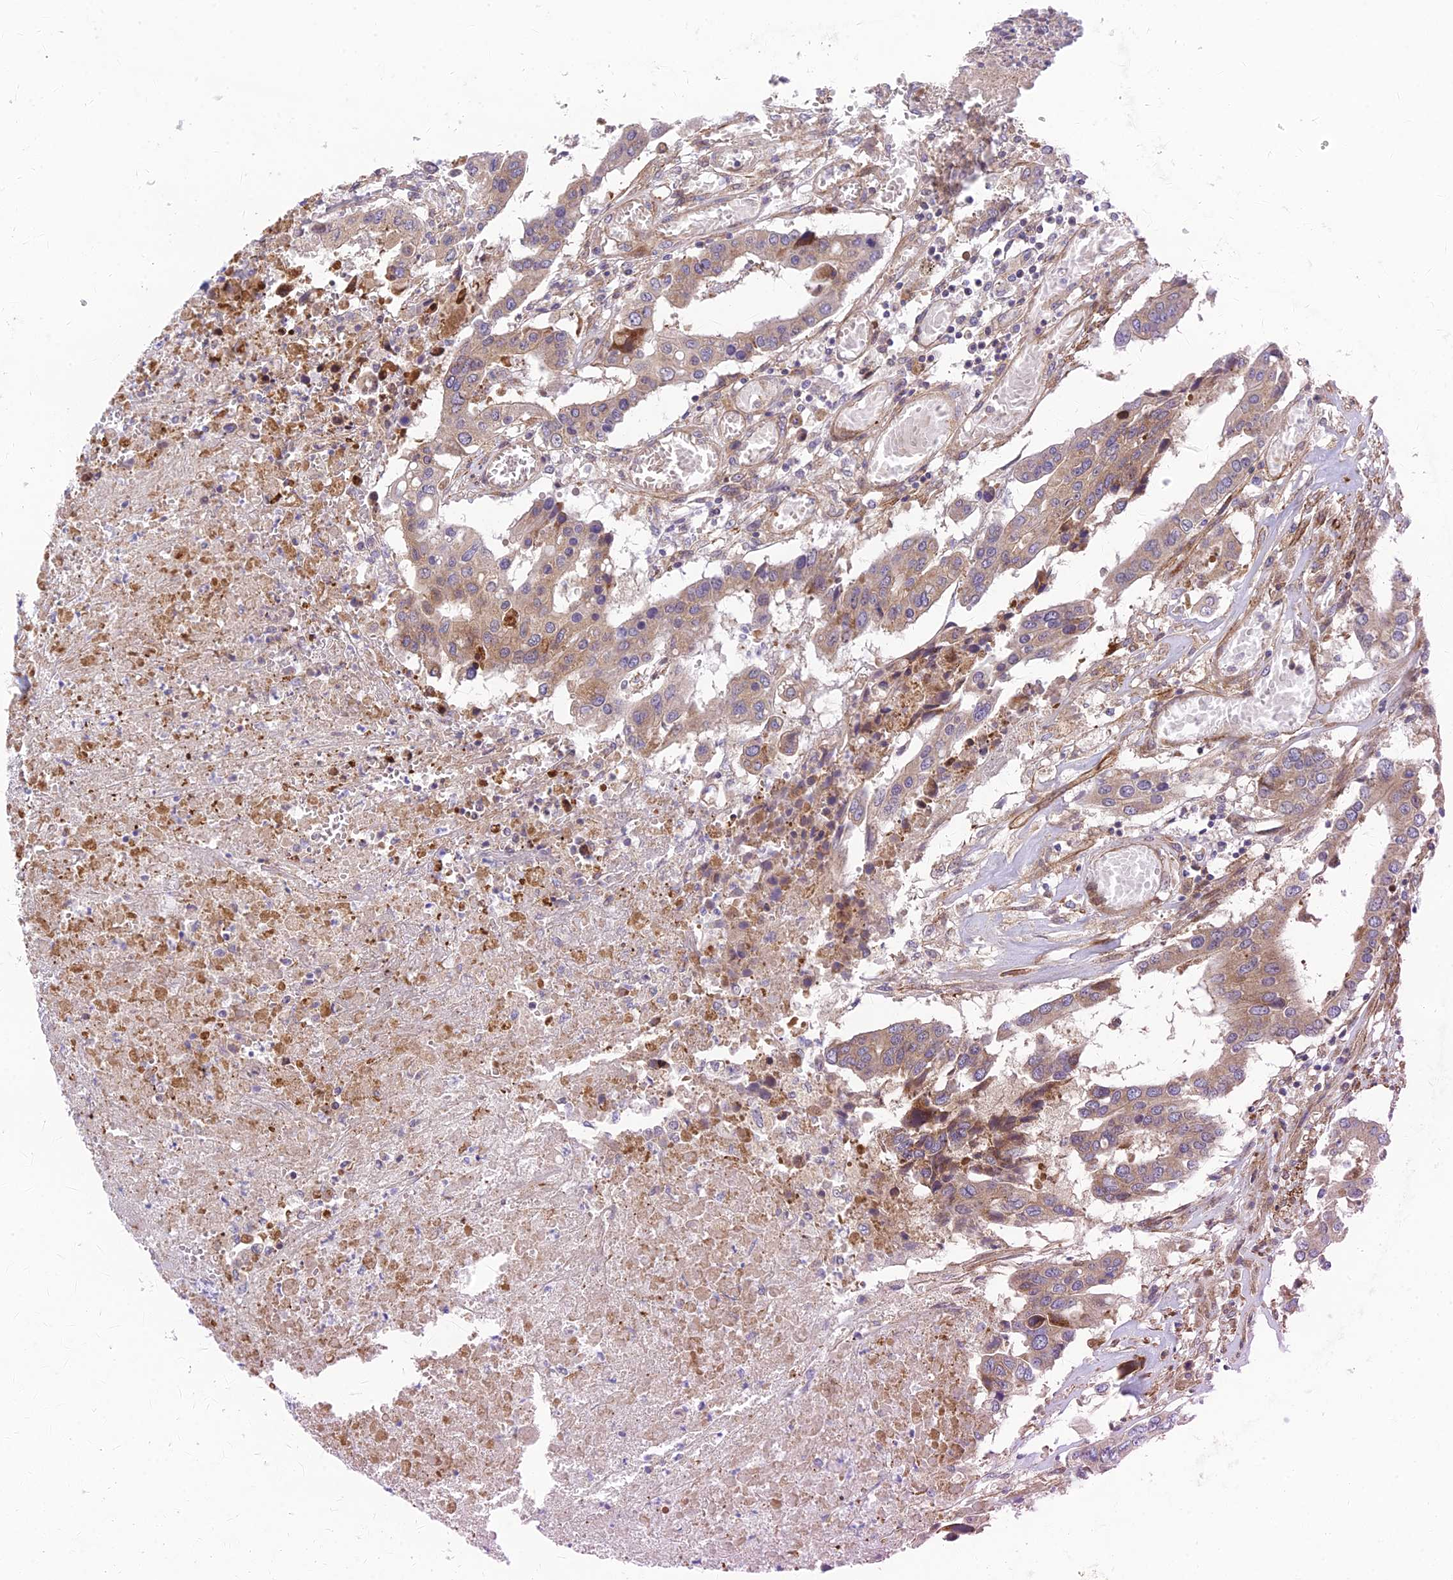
{"staining": {"intensity": "weak", "quantity": ">75%", "location": "cytoplasmic/membranous"}, "tissue": "colorectal cancer", "cell_type": "Tumor cells", "image_type": "cancer", "snomed": [{"axis": "morphology", "description": "Adenocarcinoma, NOS"}, {"axis": "topography", "description": "Colon"}], "caption": "The micrograph demonstrates immunohistochemical staining of colorectal cancer (adenocarcinoma). There is weak cytoplasmic/membranous positivity is present in approximately >75% of tumor cells.", "gene": "INCA1", "patient": {"sex": "male", "age": 77}}